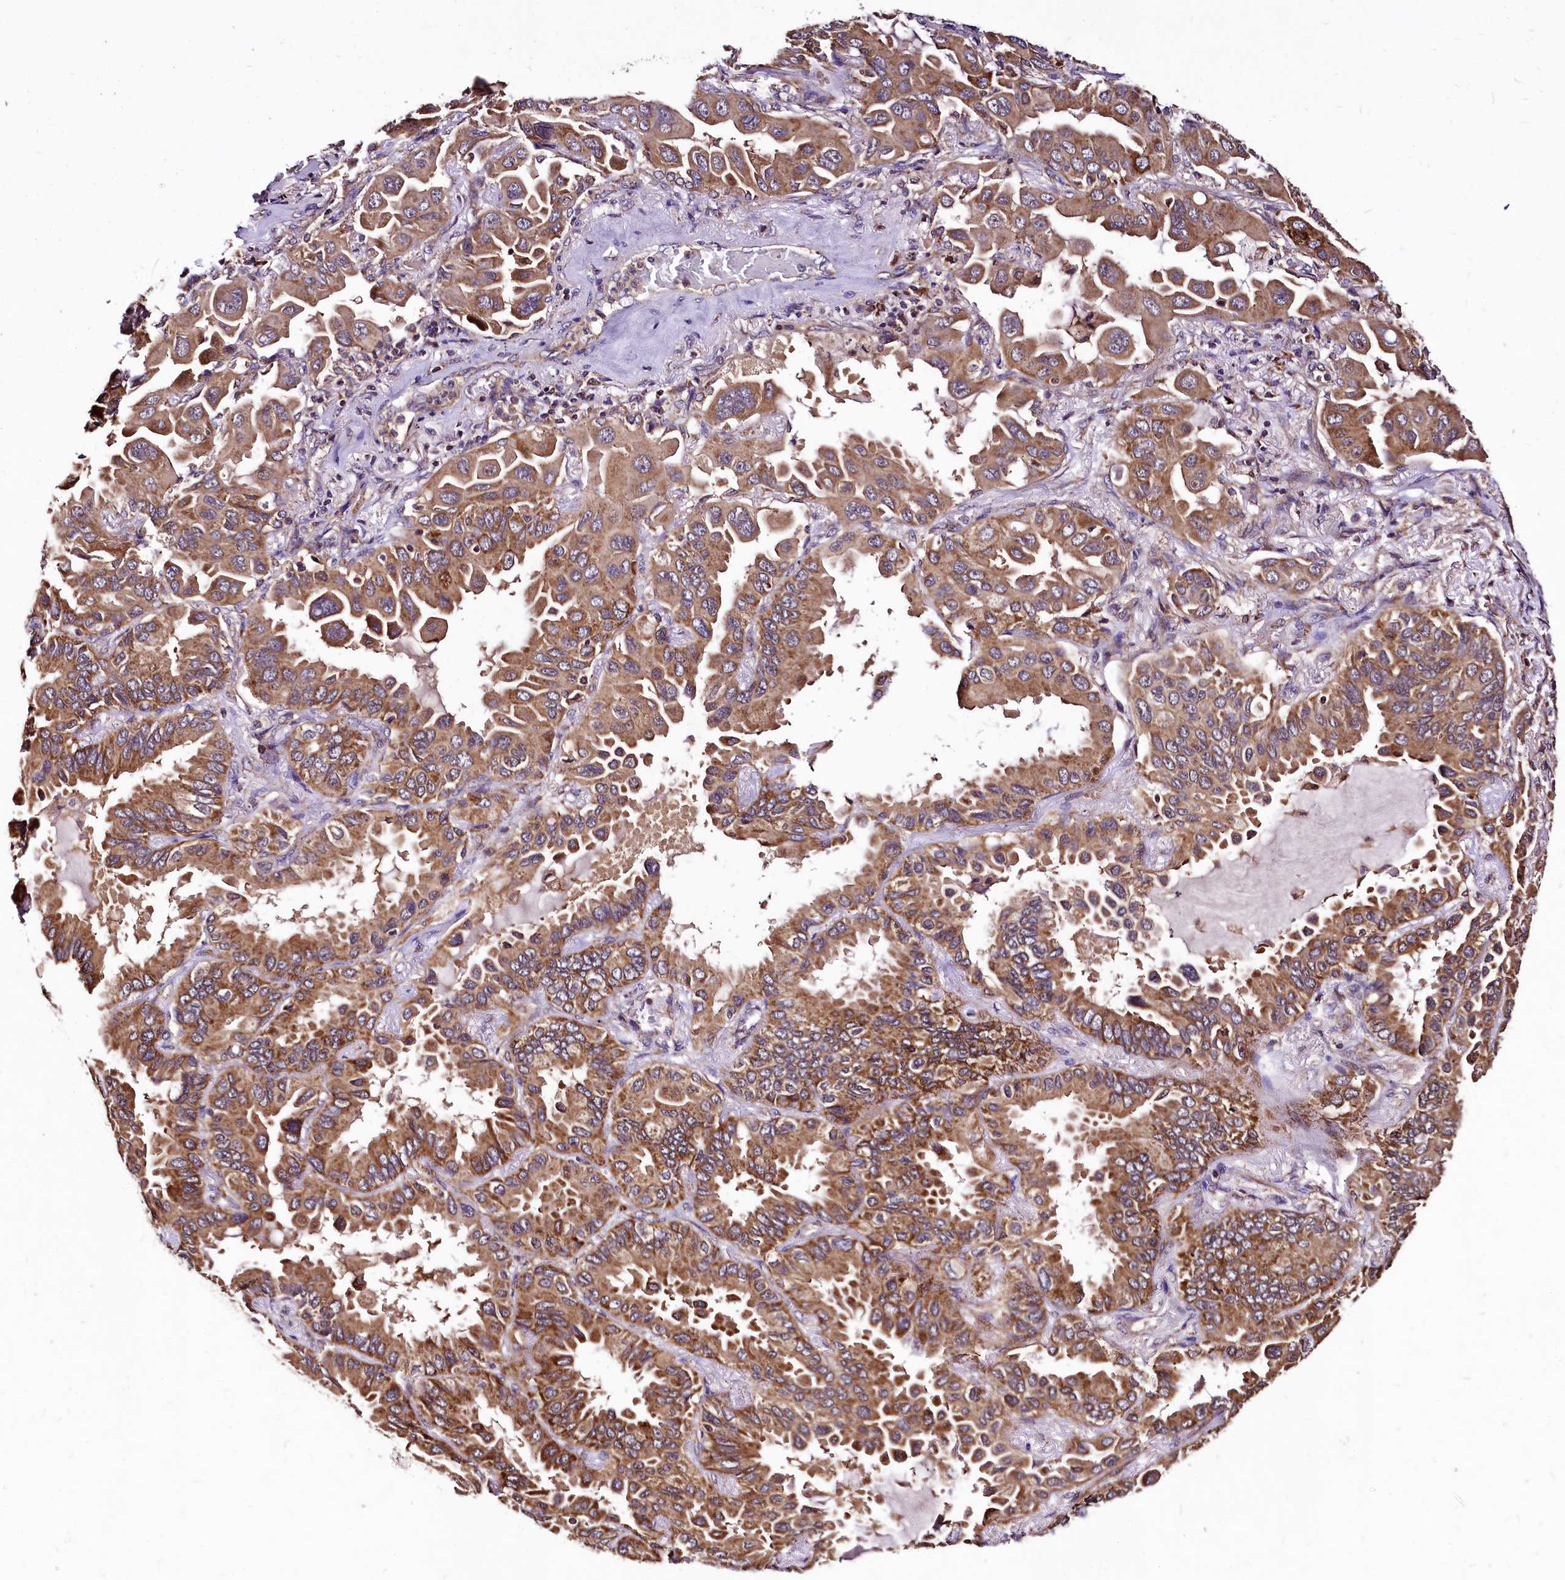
{"staining": {"intensity": "moderate", "quantity": ">75%", "location": "cytoplasmic/membranous"}, "tissue": "lung cancer", "cell_type": "Tumor cells", "image_type": "cancer", "snomed": [{"axis": "morphology", "description": "Adenocarcinoma, NOS"}, {"axis": "topography", "description": "Lung"}], "caption": "DAB immunohistochemical staining of lung cancer (adenocarcinoma) shows moderate cytoplasmic/membranous protein staining in approximately >75% of tumor cells.", "gene": "LRSAM1", "patient": {"sex": "male", "age": 64}}